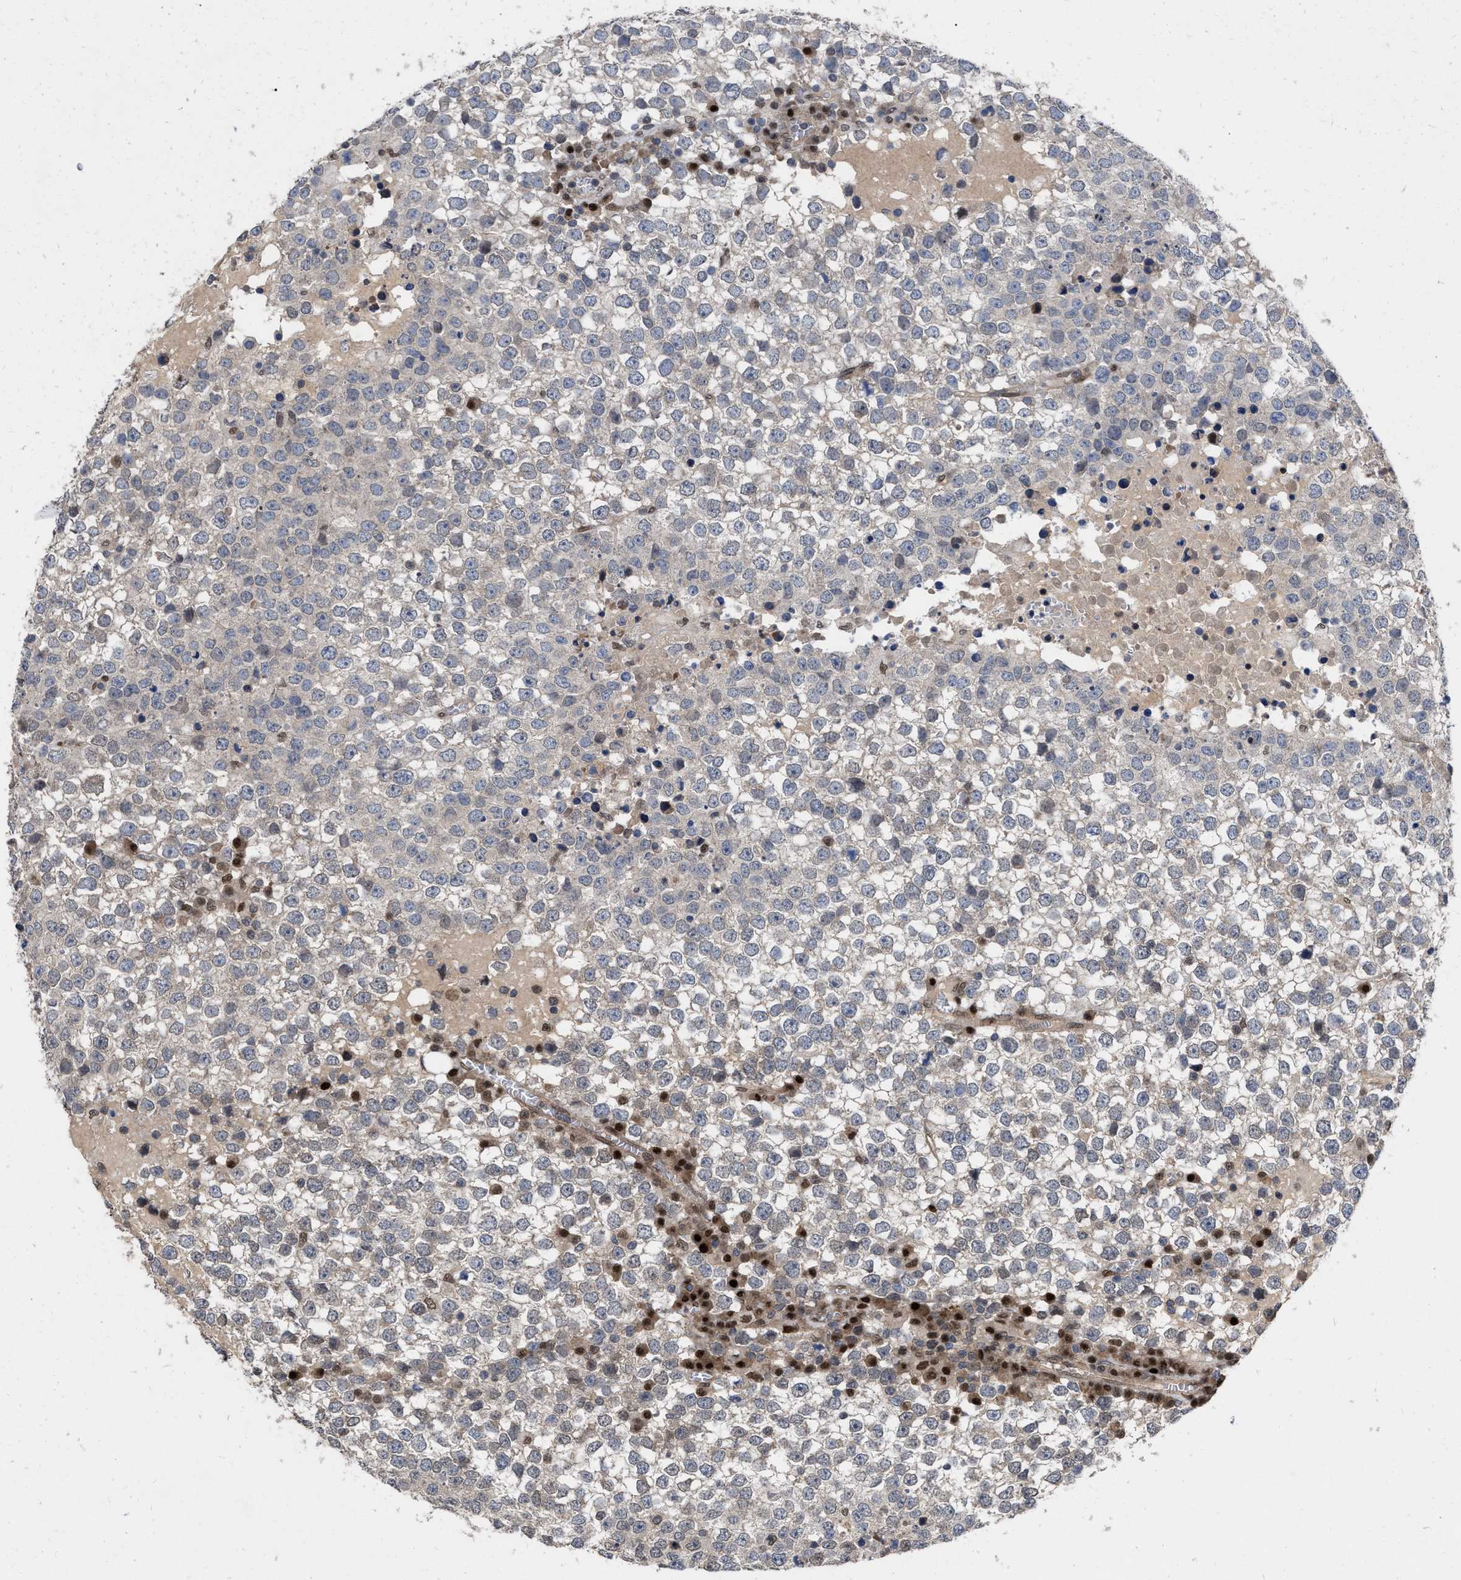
{"staining": {"intensity": "weak", "quantity": "<25%", "location": "cytoplasmic/membranous"}, "tissue": "testis cancer", "cell_type": "Tumor cells", "image_type": "cancer", "snomed": [{"axis": "morphology", "description": "Seminoma, NOS"}, {"axis": "topography", "description": "Testis"}], "caption": "A histopathology image of testis cancer (seminoma) stained for a protein displays no brown staining in tumor cells.", "gene": "MDM4", "patient": {"sex": "male", "age": 65}}